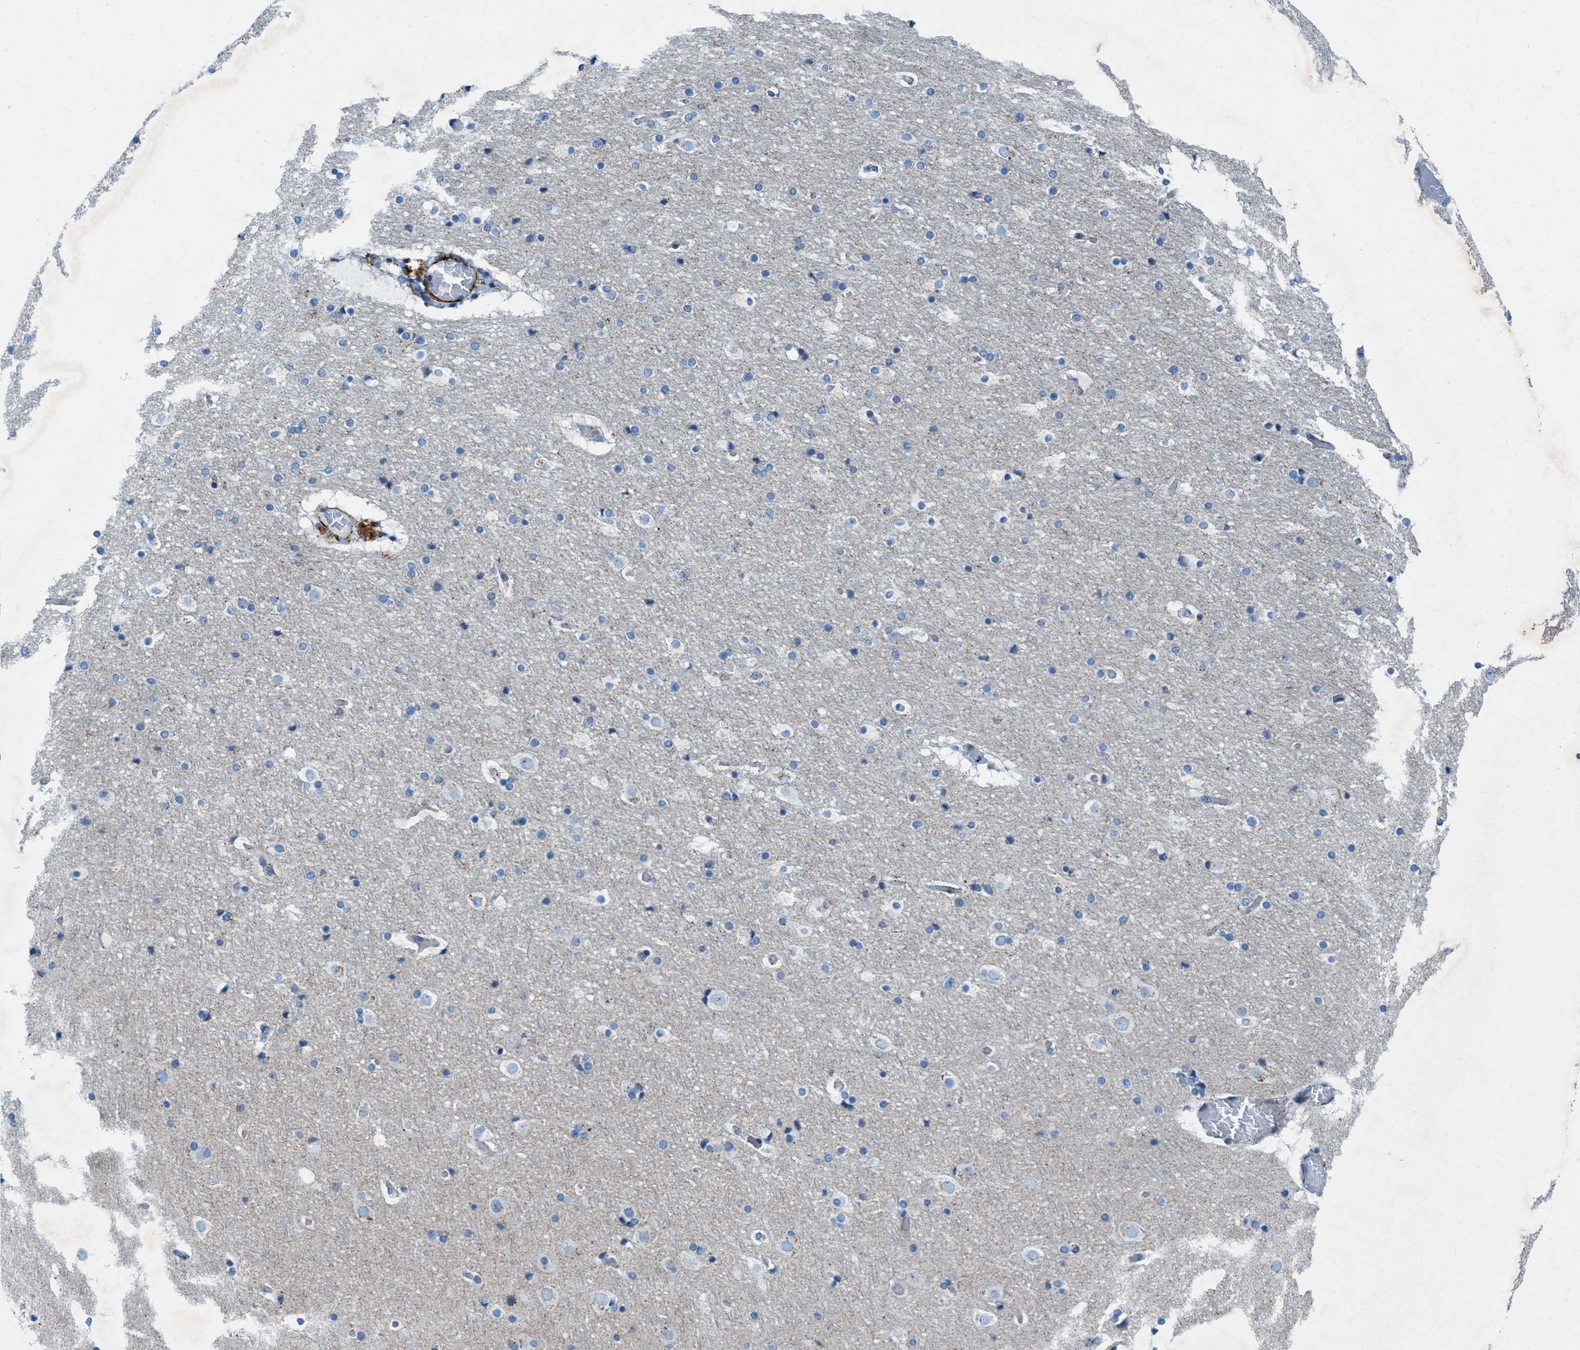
{"staining": {"intensity": "negative", "quantity": "none", "location": "none"}, "tissue": "cerebral cortex", "cell_type": "Endothelial cells", "image_type": "normal", "snomed": [{"axis": "morphology", "description": "Normal tissue, NOS"}, {"axis": "topography", "description": "Cerebral cortex"}], "caption": "Immunohistochemistry (IHC) micrograph of normal cerebral cortex: cerebral cortex stained with DAB reveals no significant protein expression in endothelial cells. (Brightfield microscopy of DAB immunohistochemistry at high magnification).", "gene": "MFSD13A", "patient": {"sex": "male", "age": 57}}